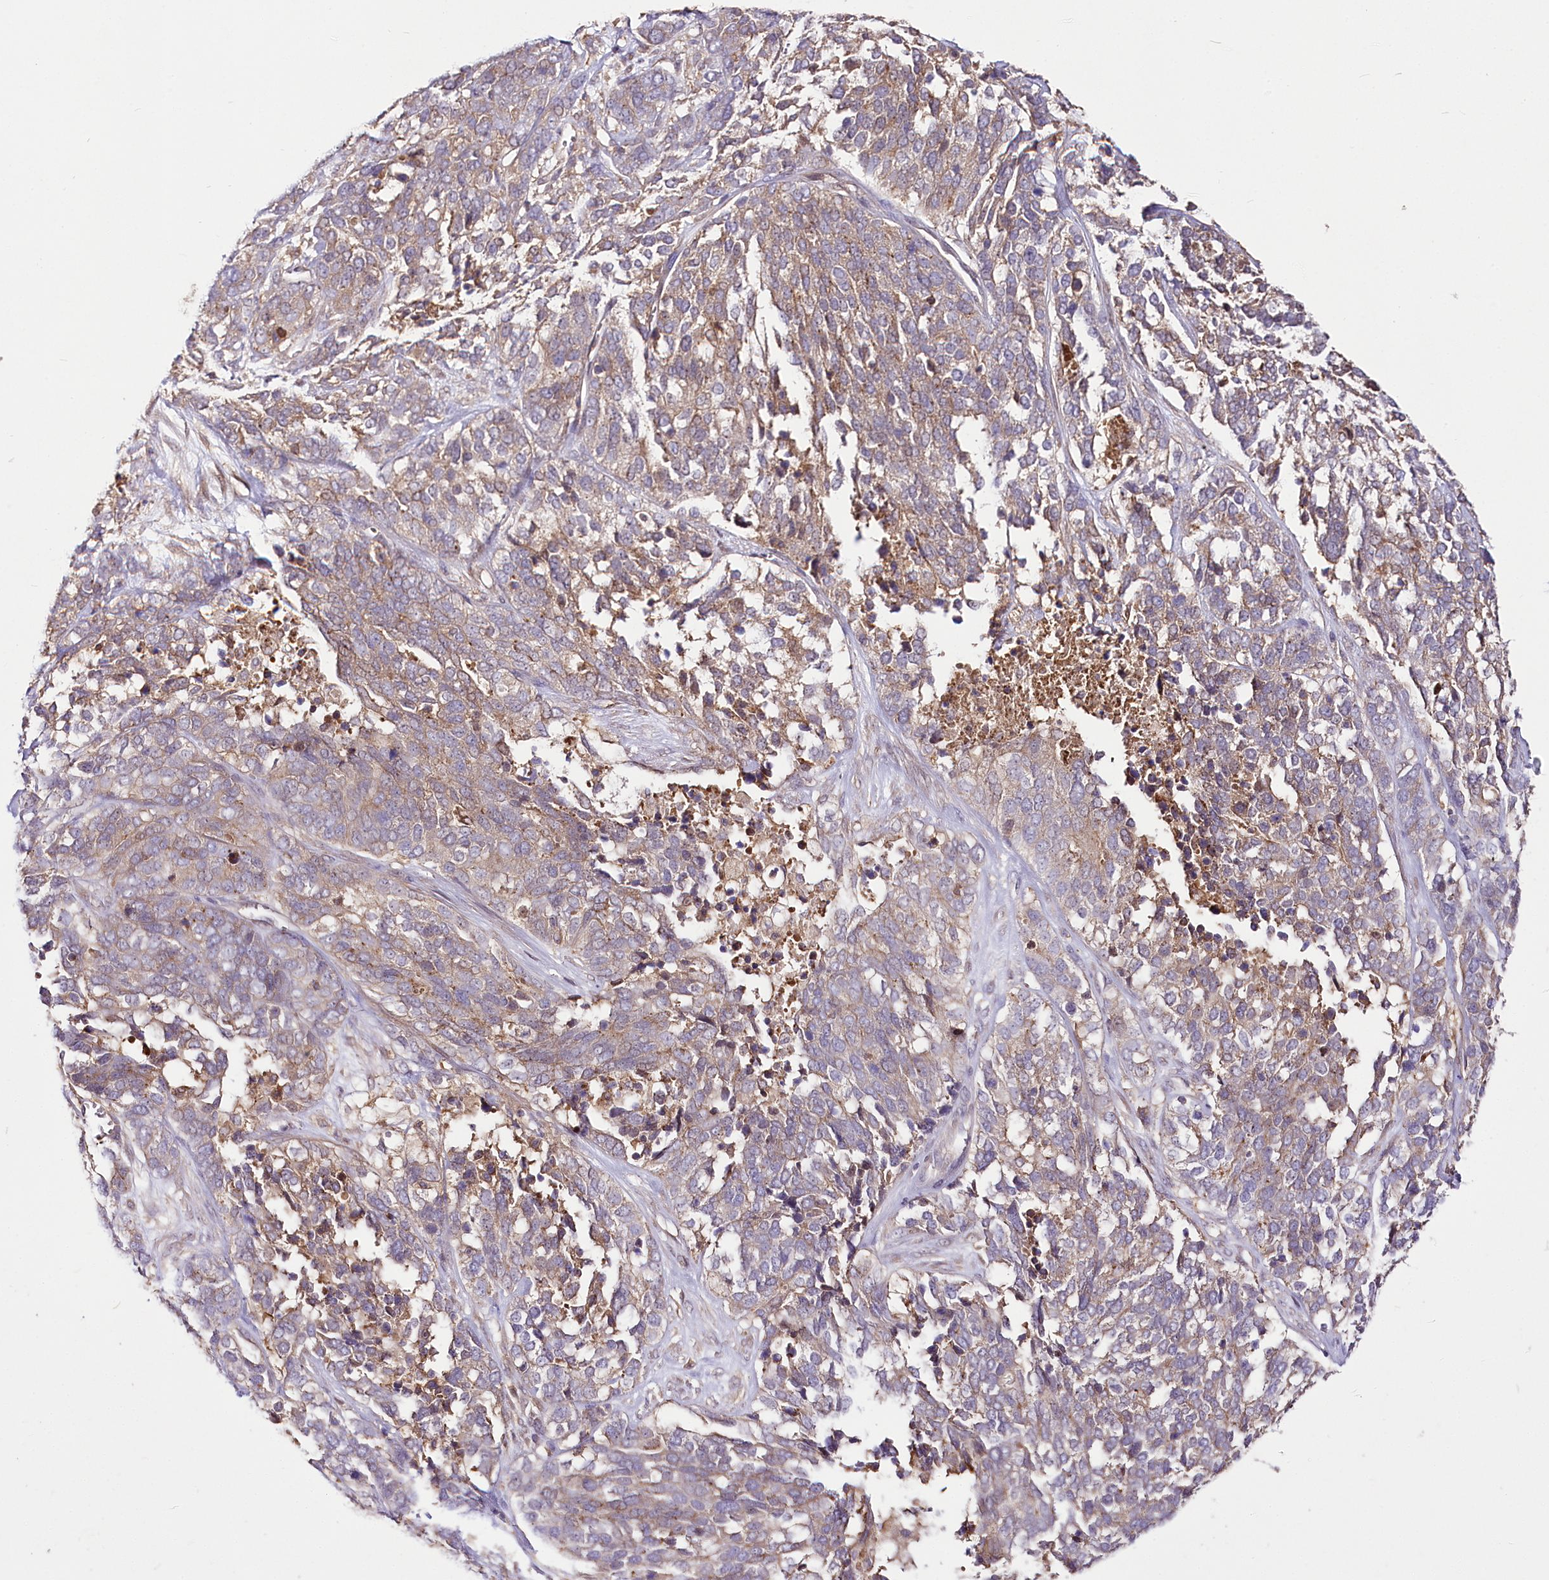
{"staining": {"intensity": "weak", "quantity": ">75%", "location": "cytoplasmic/membranous"}, "tissue": "ovarian cancer", "cell_type": "Tumor cells", "image_type": "cancer", "snomed": [{"axis": "morphology", "description": "Cystadenocarcinoma, serous, NOS"}, {"axis": "topography", "description": "Ovary"}], "caption": "This is an image of immunohistochemistry (IHC) staining of ovarian serous cystadenocarcinoma, which shows weak positivity in the cytoplasmic/membranous of tumor cells.", "gene": "UGP2", "patient": {"sex": "female", "age": 44}}